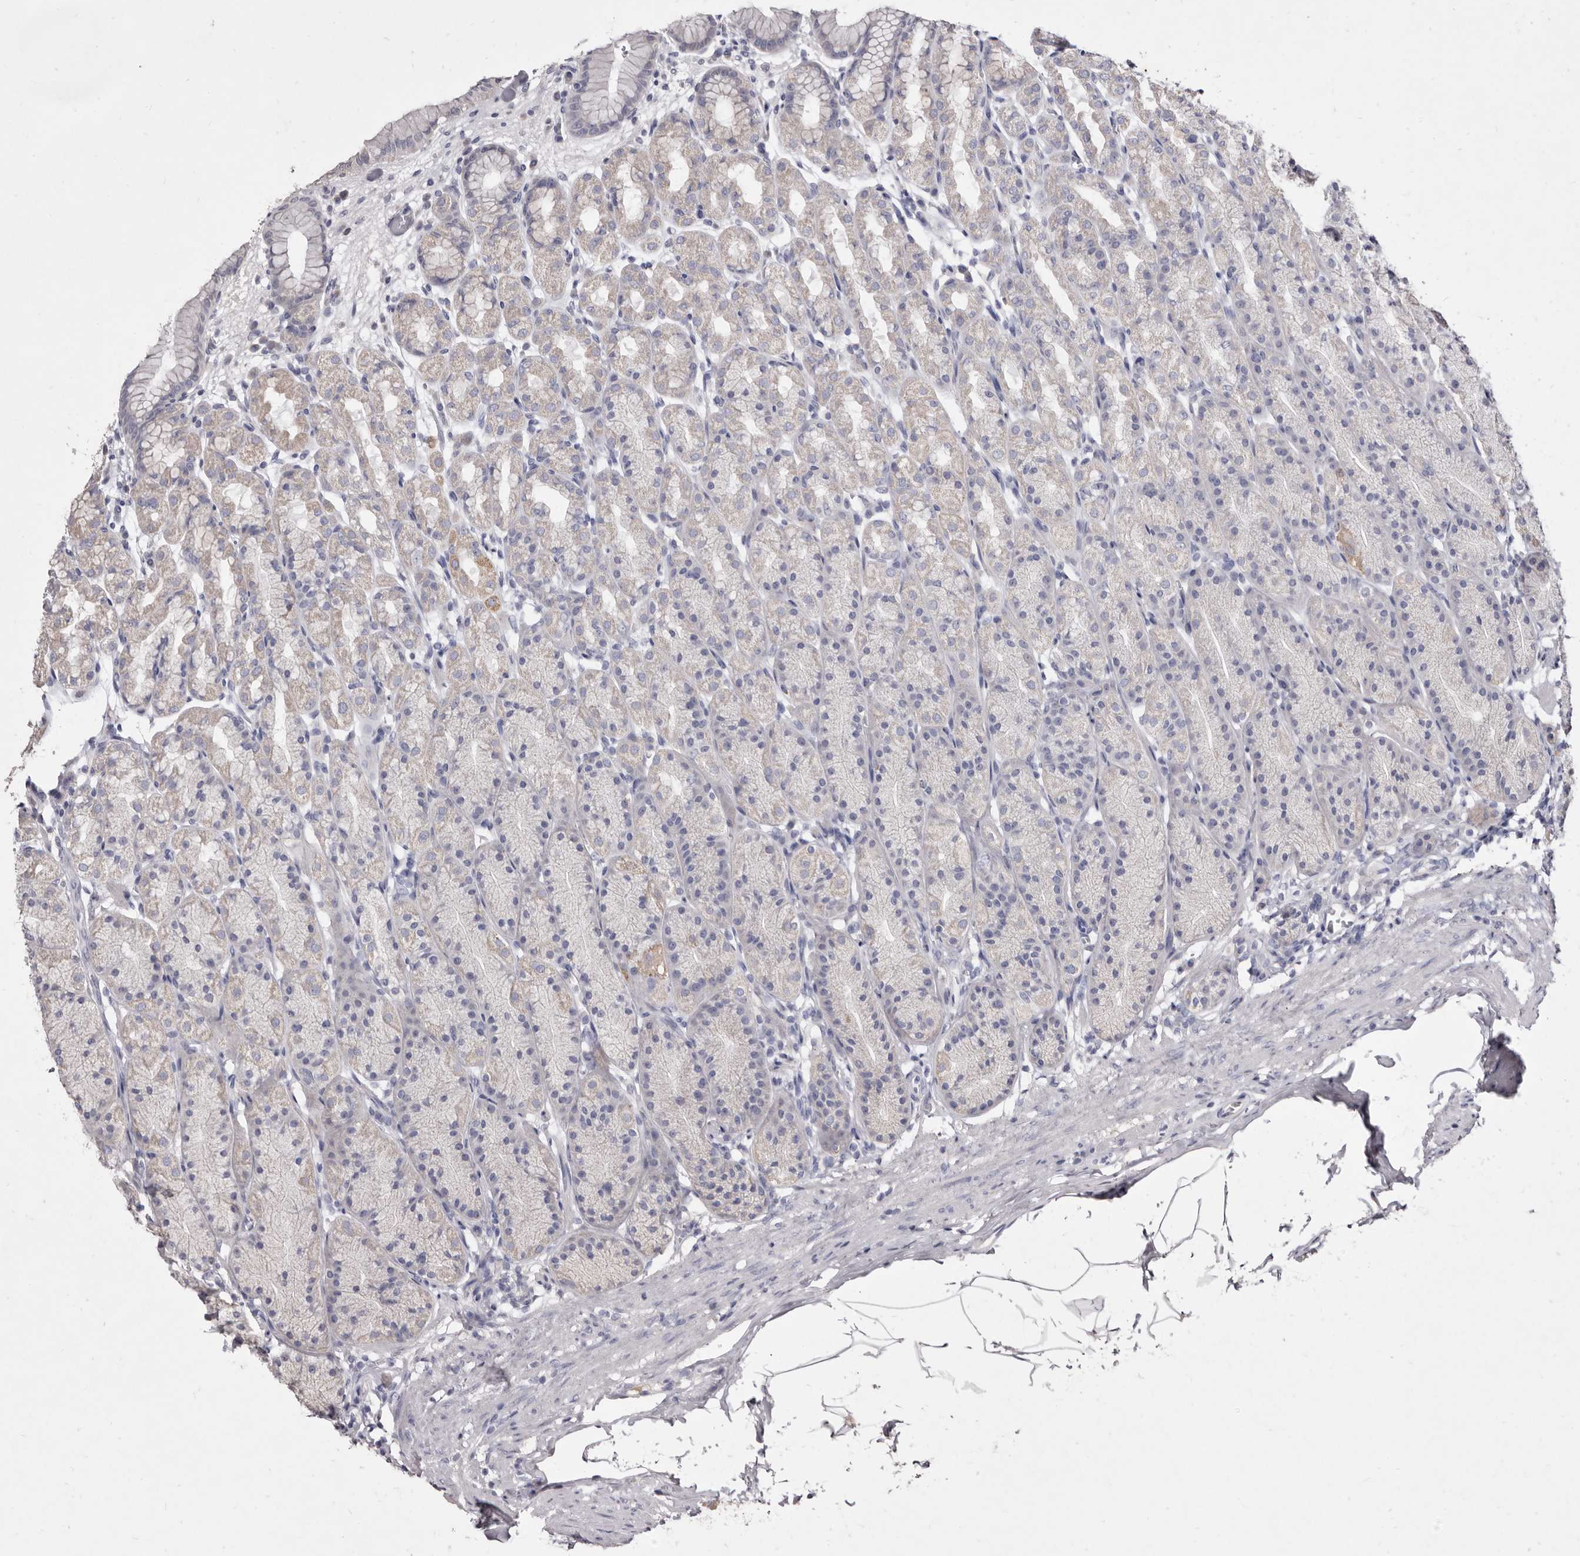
{"staining": {"intensity": "weak", "quantity": "<25%", "location": "cytoplasmic/membranous"}, "tissue": "stomach", "cell_type": "Glandular cells", "image_type": "normal", "snomed": [{"axis": "morphology", "description": "Normal tissue, NOS"}, {"axis": "topography", "description": "Stomach"}], "caption": "Immunohistochemical staining of unremarkable human stomach exhibits no significant expression in glandular cells.", "gene": "CYP2E1", "patient": {"sex": "male", "age": 42}}